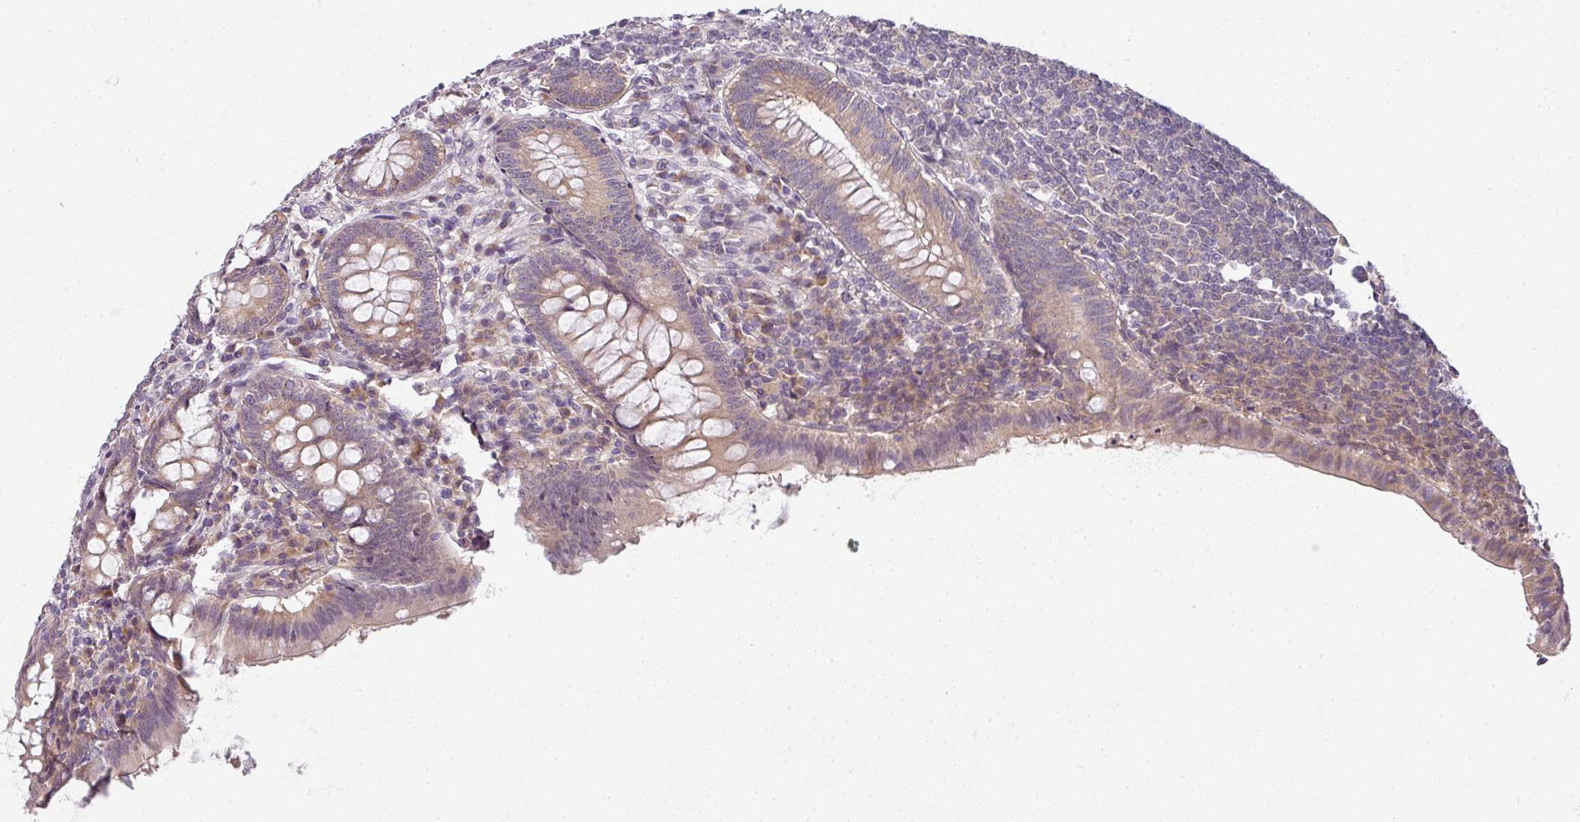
{"staining": {"intensity": "weak", "quantity": ">75%", "location": "cytoplasmic/membranous"}, "tissue": "appendix", "cell_type": "Glandular cells", "image_type": "normal", "snomed": [{"axis": "morphology", "description": "Normal tissue, NOS"}, {"axis": "topography", "description": "Appendix"}], "caption": "A high-resolution photomicrograph shows immunohistochemistry (IHC) staining of benign appendix, which displays weak cytoplasmic/membranous positivity in approximately >75% of glandular cells.", "gene": "MYMK", "patient": {"sex": "male", "age": 83}}